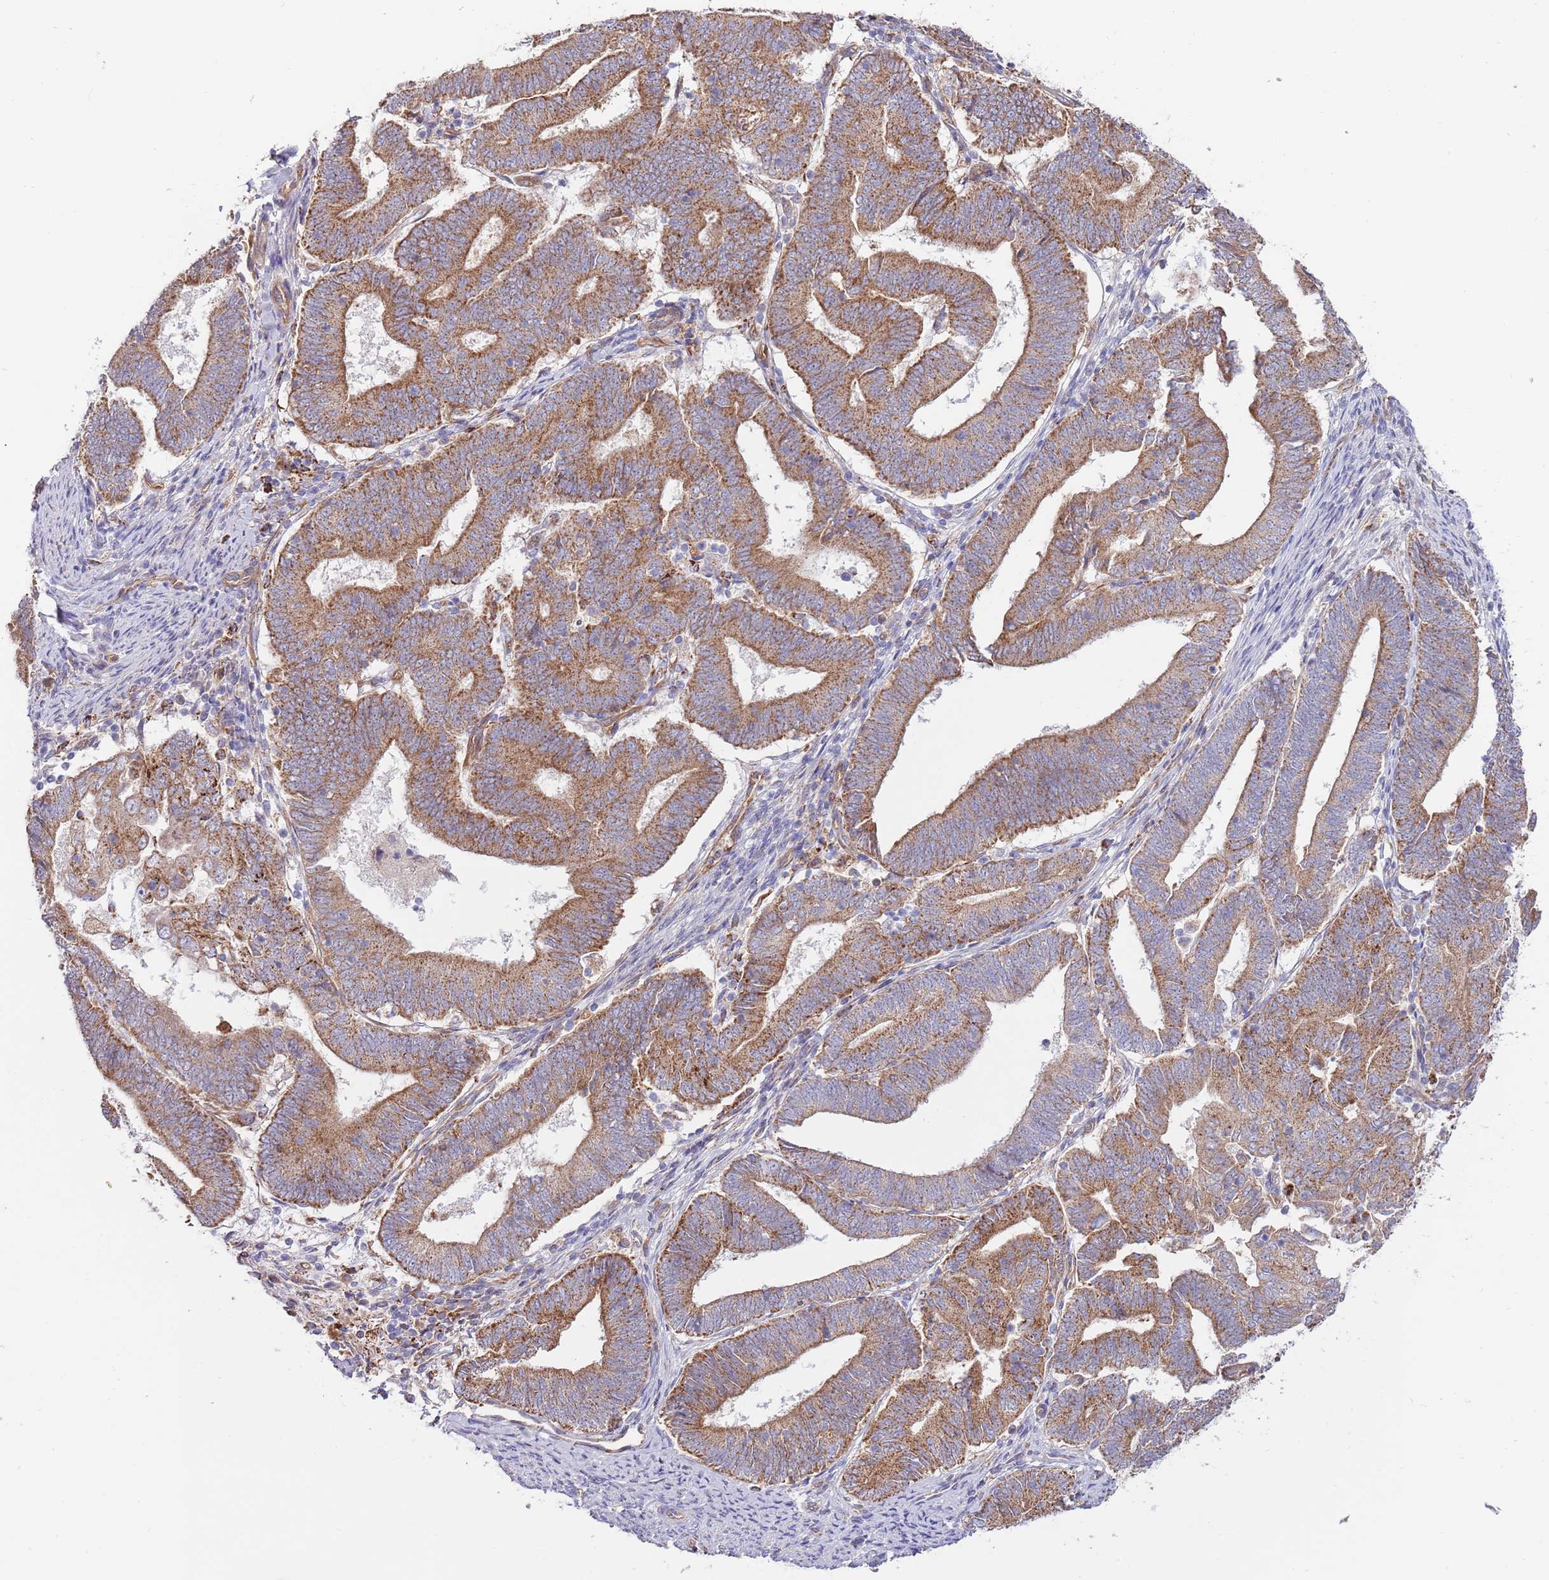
{"staining": {"intensity": "moderate", "quantity": ">75%", "location": "cytoplasmic/membranous"}, "tissue": "endometrial cancer", "cell_type": "Tumor cells", "image_type": "cancer", "snomed": [{"axis": "morphology", "description": "Adenocarcinoma, NOS"}, {"axis": "topography", "description": "Endometrium"}], "caption": "About >75% of tumor cells in human endometrial adenocarcinoma show moderate cytoplasmic/membranous protein positivity as visualized by brown immunohistochemical staining.", "gene": "DOCK6", "patient": {"sex": "female", "age": 70}}